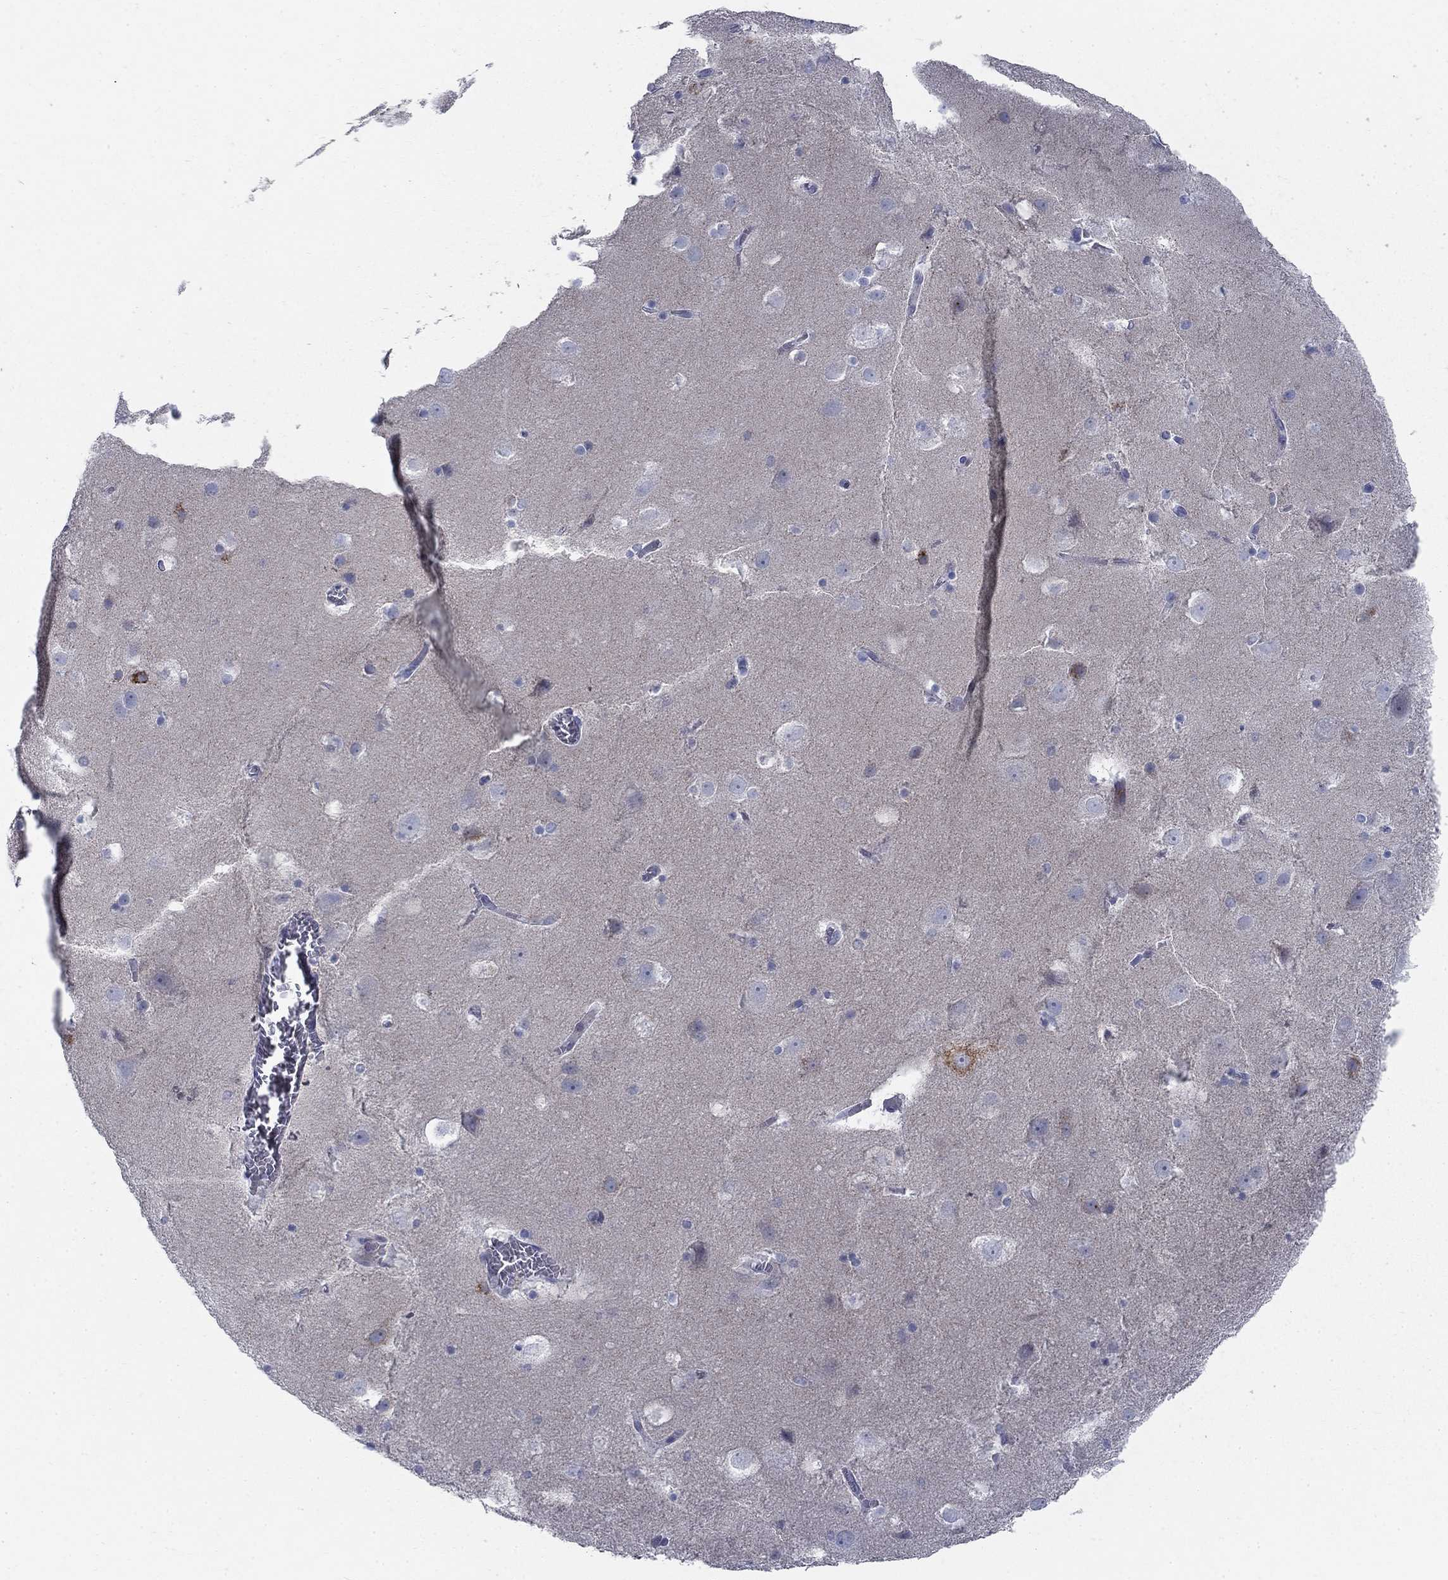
{"staining": {"intensity": "negative", "quantity": "none", "location": "none"}, "tissue": "hippocampus", "cell_type": "Glial cells", "image_type": "normal", "snomed": [{"axis": "morphology", "description": "Normal tissue, NOS"}, {"axis": "topography", "description": "Hippocampus"}], "caption": "Micrograph shows no protein positivity in glial cells of benign hippocampus.", "gene": "DNER", "patient": {"sex": "male", "age": 45}}